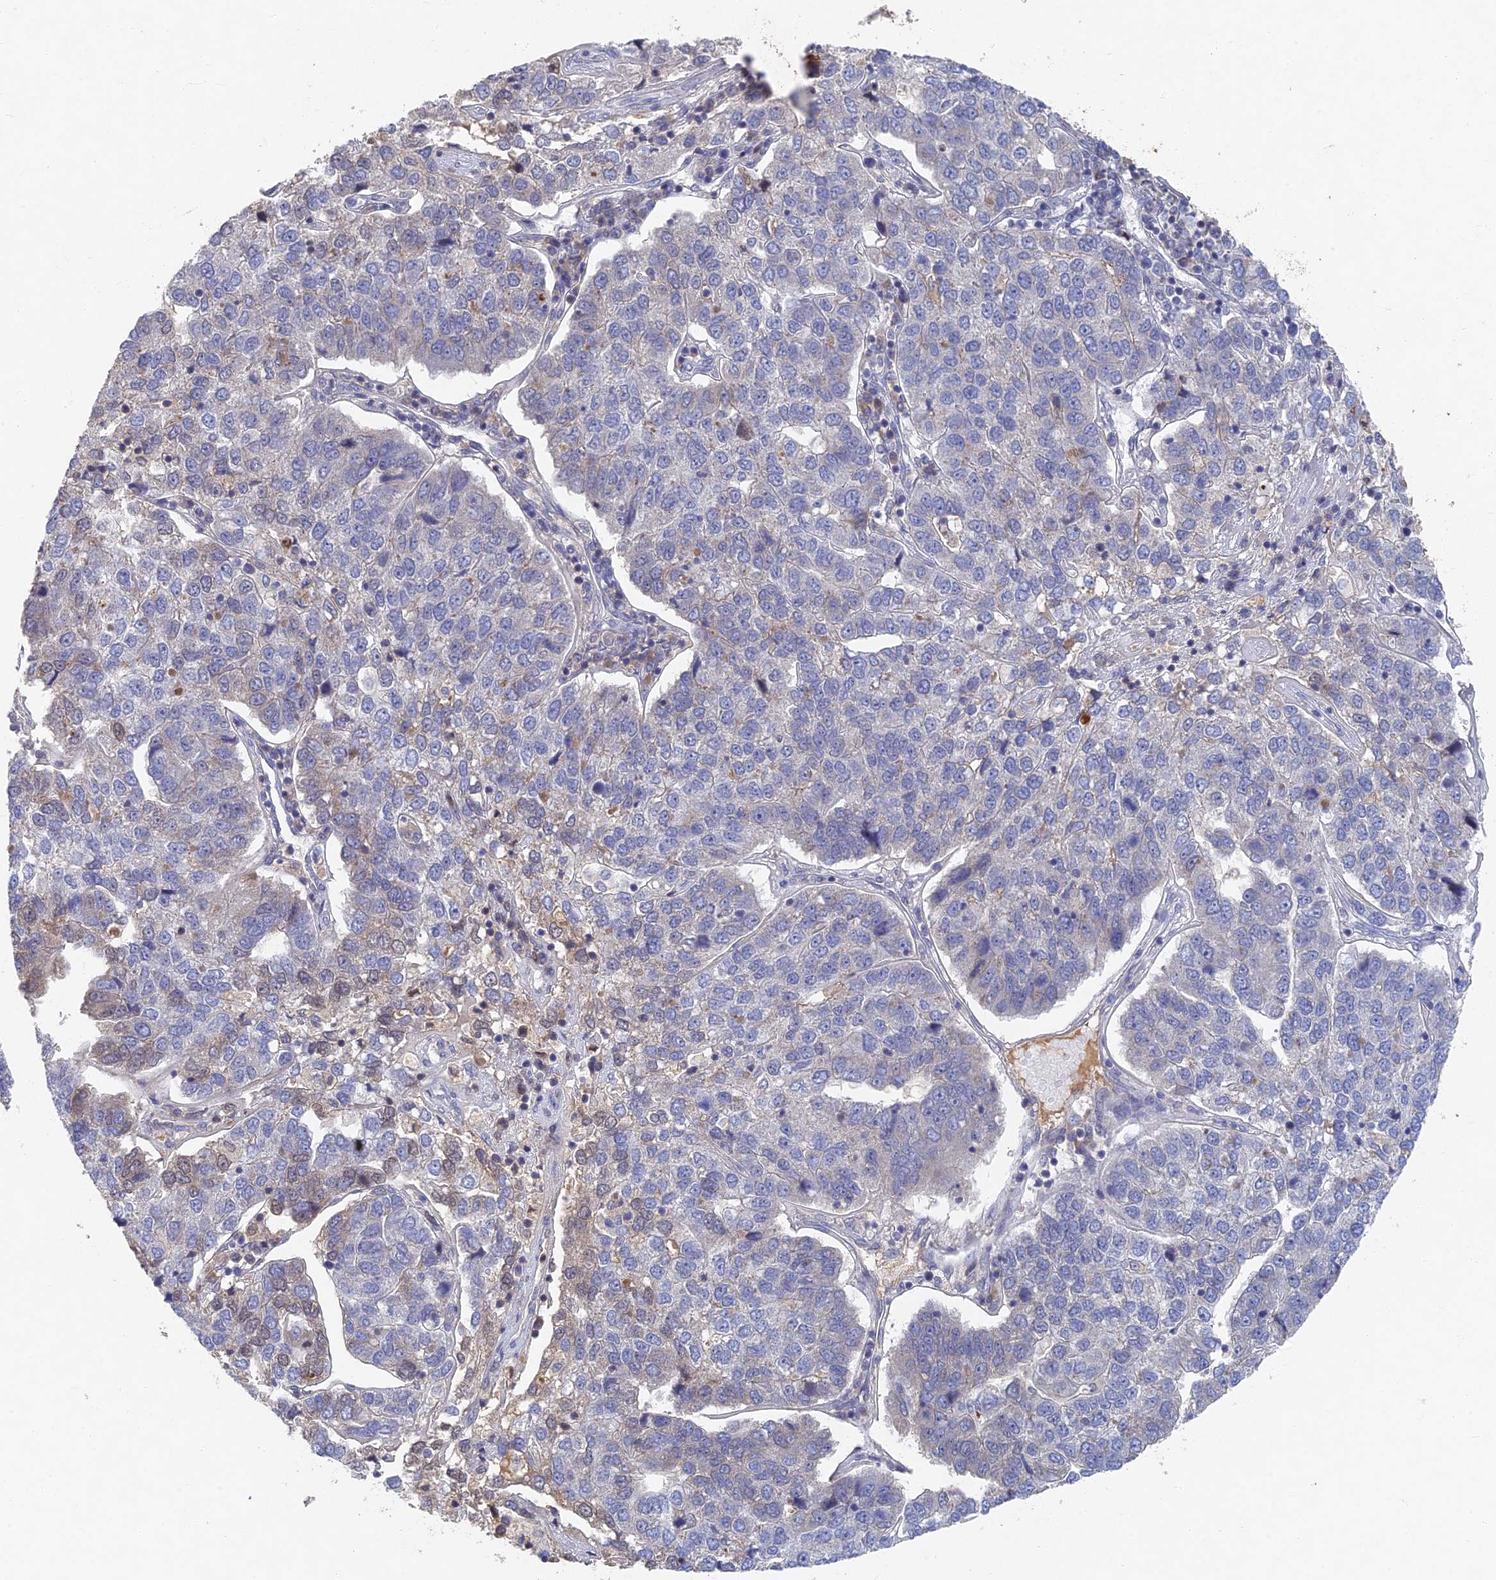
{"staining": {"intensity": "weak", "quantity": "<25%", "location": "cytoplasmic/membranous"}, "tissue": "pancreatic cancer", "cell_type": "Tumor cells", "image_type": "cancer", "snomed": [{"axis": "morphology", "description": "Adenocarcinoma, NOS"}, {"axis": "topography", "description": "Pancreas"}], "caption": "The micrograph displays no significant positivity in tumor cells of pancreatic cancer (adenocarcinoma).", "gene": "GNA15", "patient": {"sex": "female", "age": 61}}